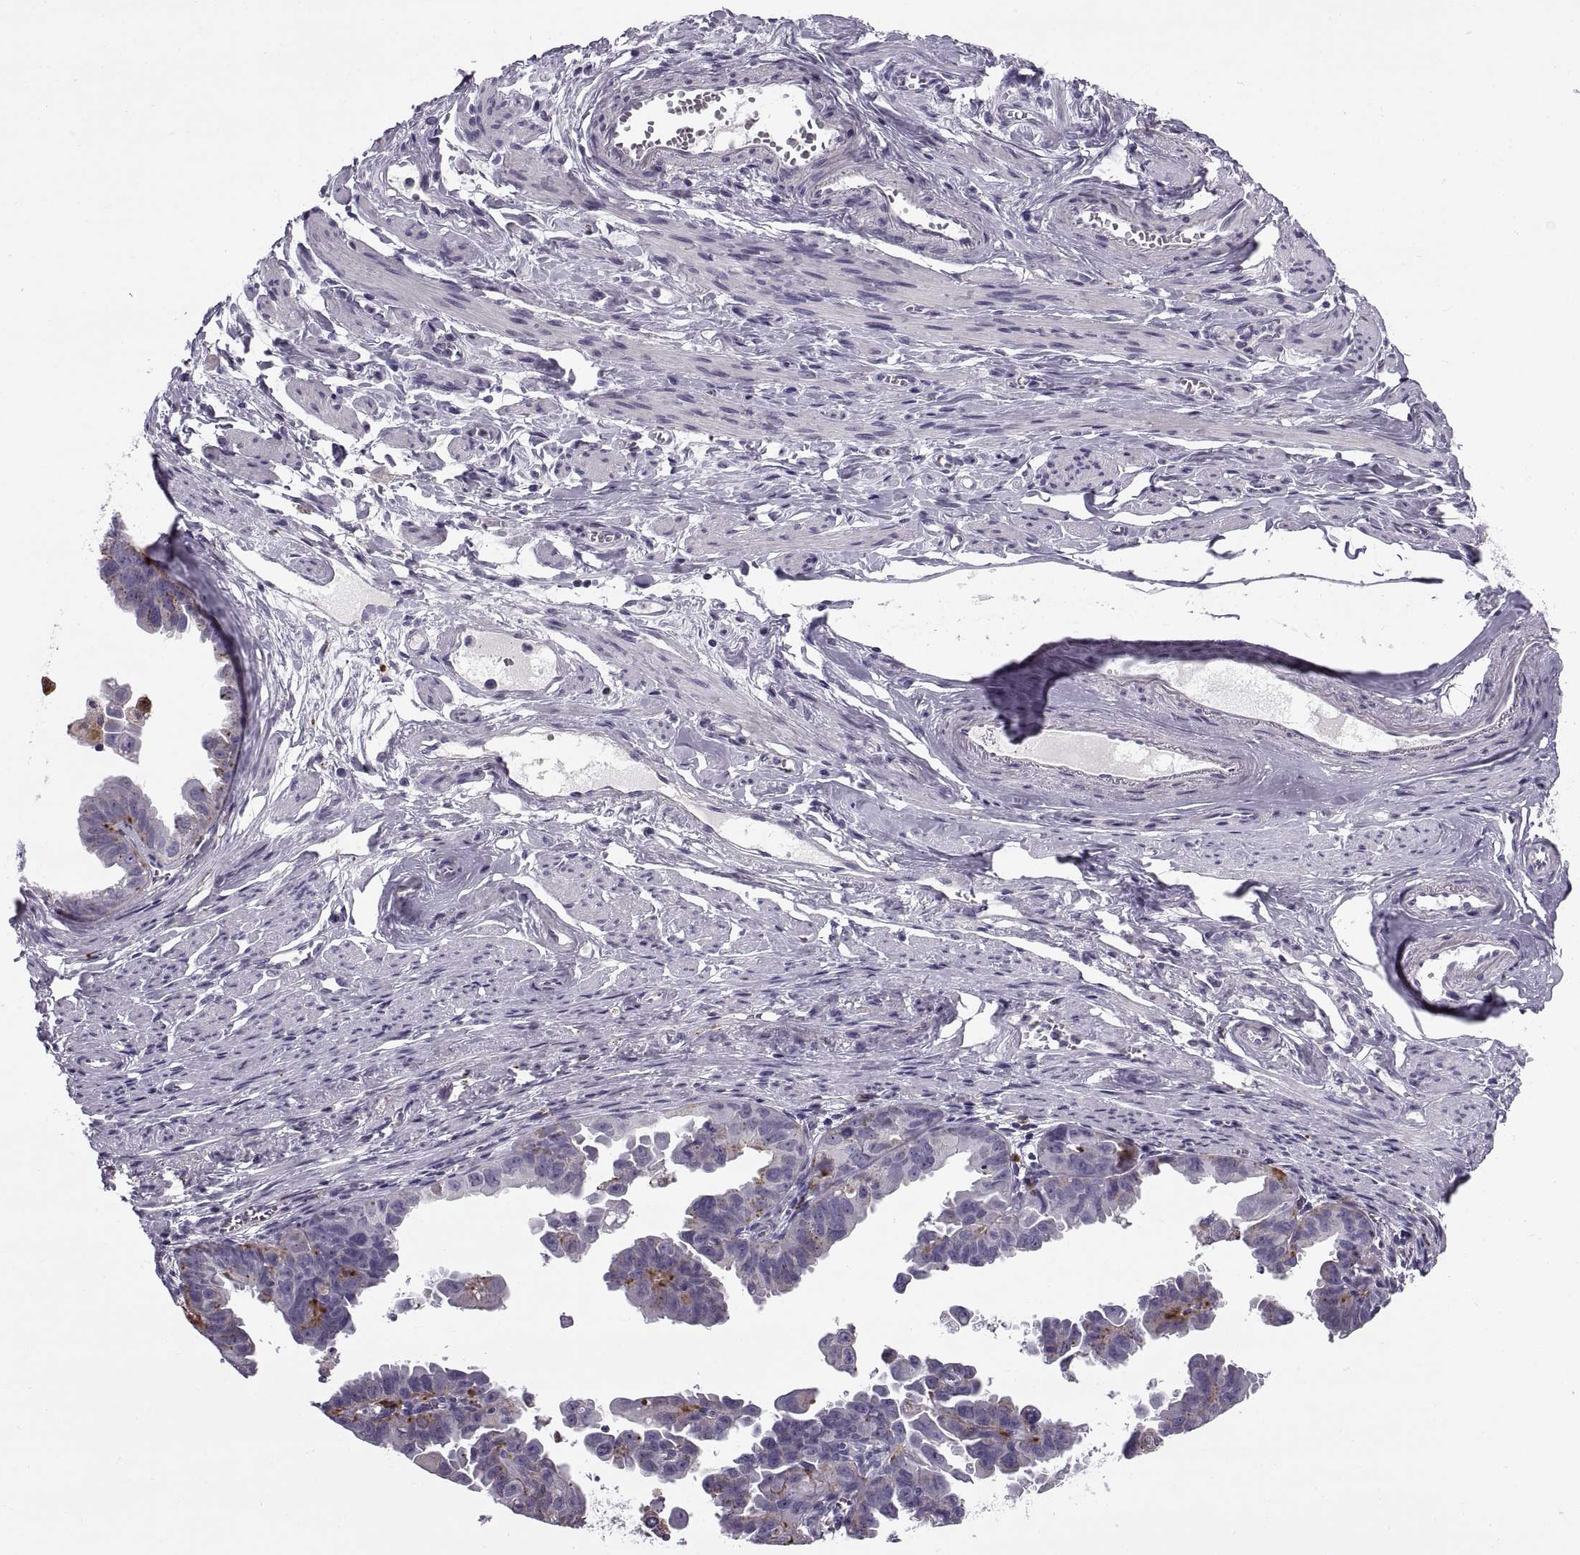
{"staining": {"intensity": "negative", "quantity": "none", "location": "none"}, "tissue": "ovarian cancer", "cell_type": "Tumor cells", "image_type": "cancer", "snomed": [{"axis": "morphology", "description": "Carcinoma, endometroid"}, {"axis": "topography", "description": "Ovary"}], "caption": "The immunohistochemistry histopathology image has no significant expression in tumor cells of ovarian cancer tissue.", "gene": "CALCR", "patient": {"sex": "female", "age": 85}}